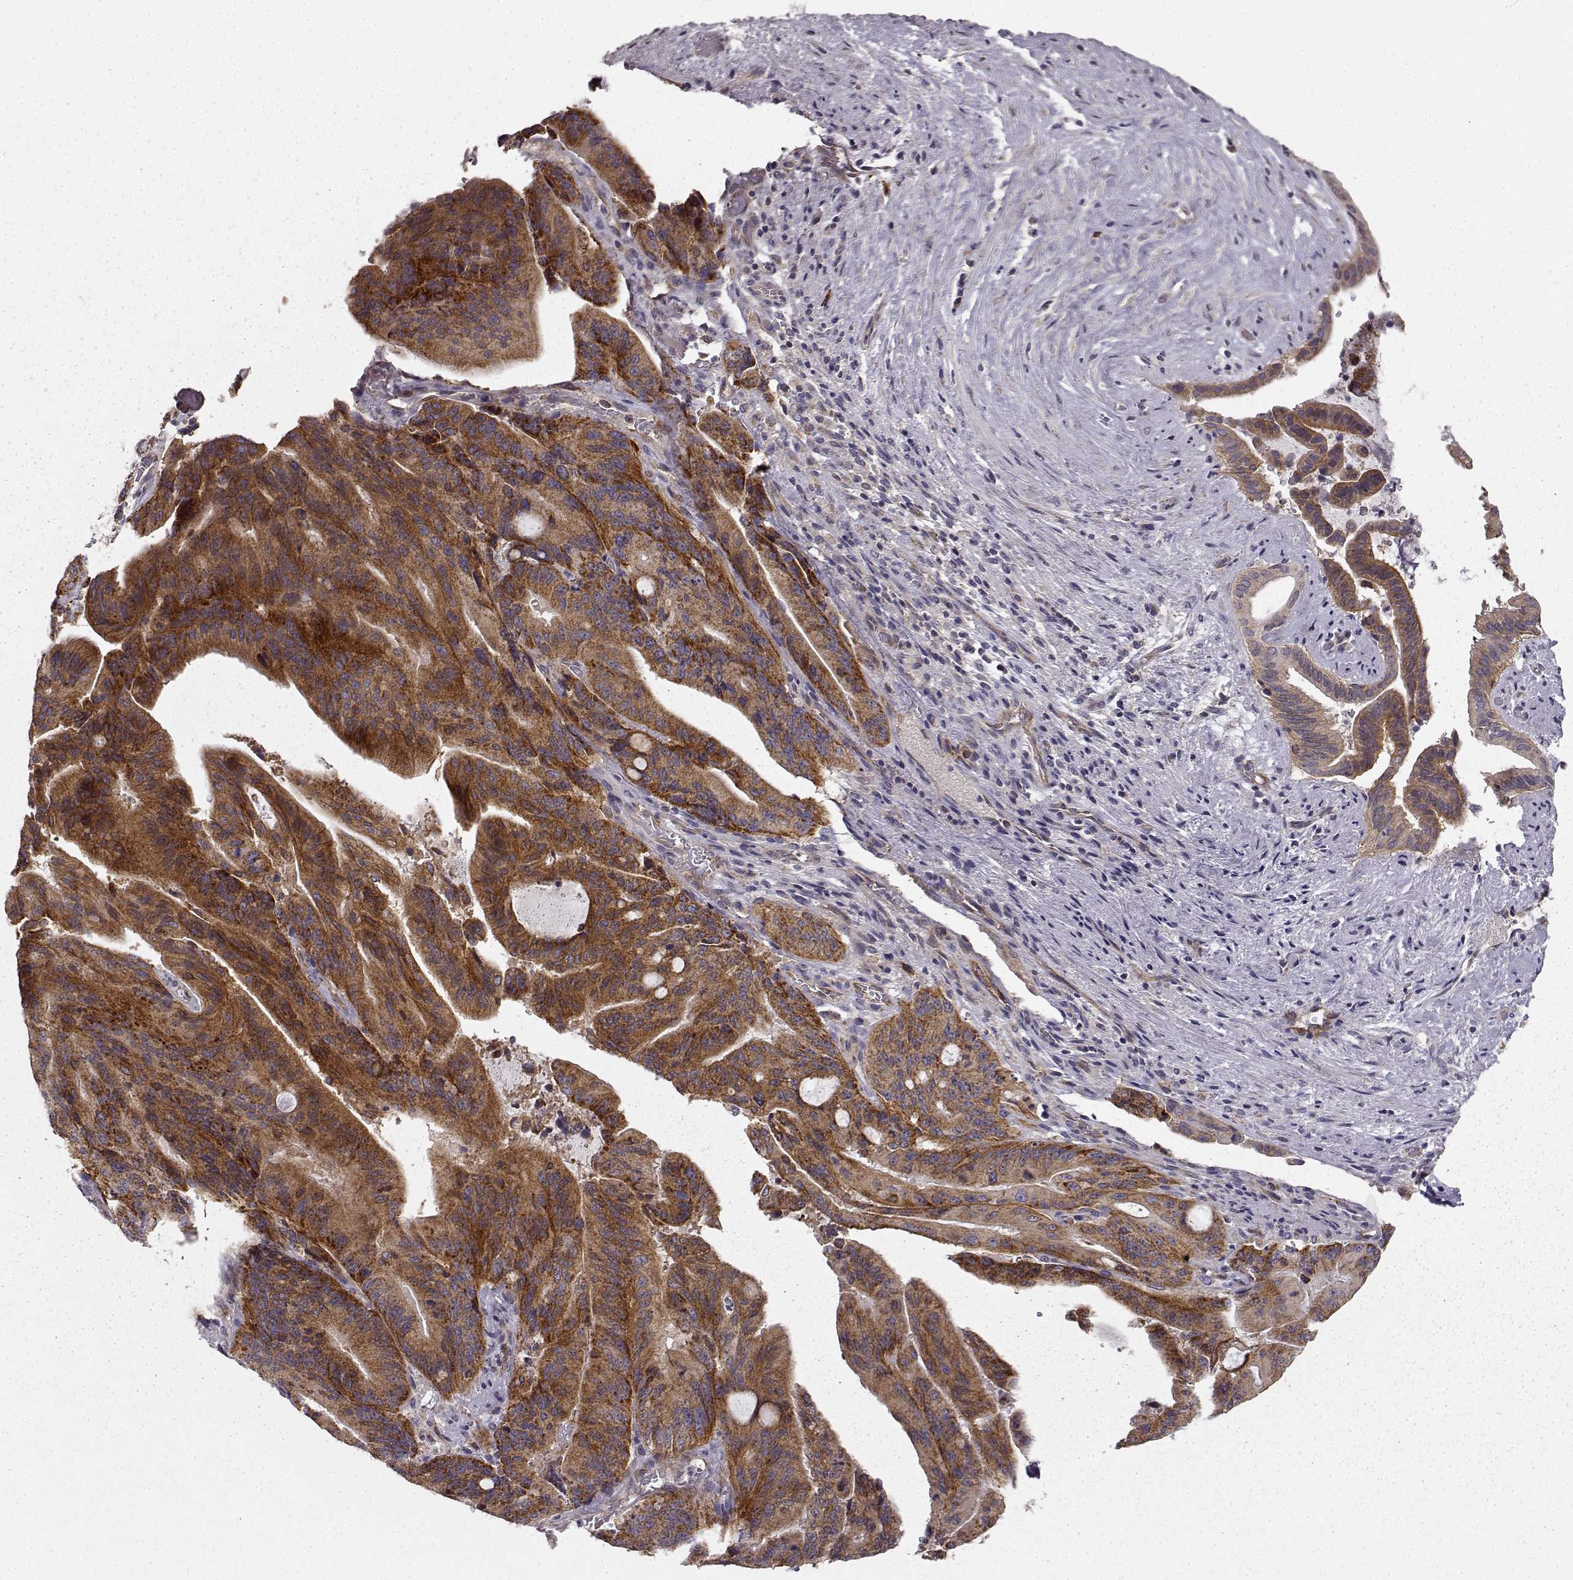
{"staining": {"intensity": "strong", "quantity": ">75%", "location": "cytoplasmic/membranous"}, "tissue": "liver cancer", "cell_type": "Tumor cells", "image_type": "cancer", "snomed": [{"axis": "morphology", "description": "Cholangiocarcinoma"}, {"axis": "topography", "description": "Liver"}], "caption": "Tumor cells demonstrate high levels of strong cytoplasmic/membranous expression in approximately >75% of cells in human liver cancer. (brown staining indicates protein expression, while blue staining denotes nuclei).", "gene": "ERBB3", "patient": {"sex": "female", "age": 73}}